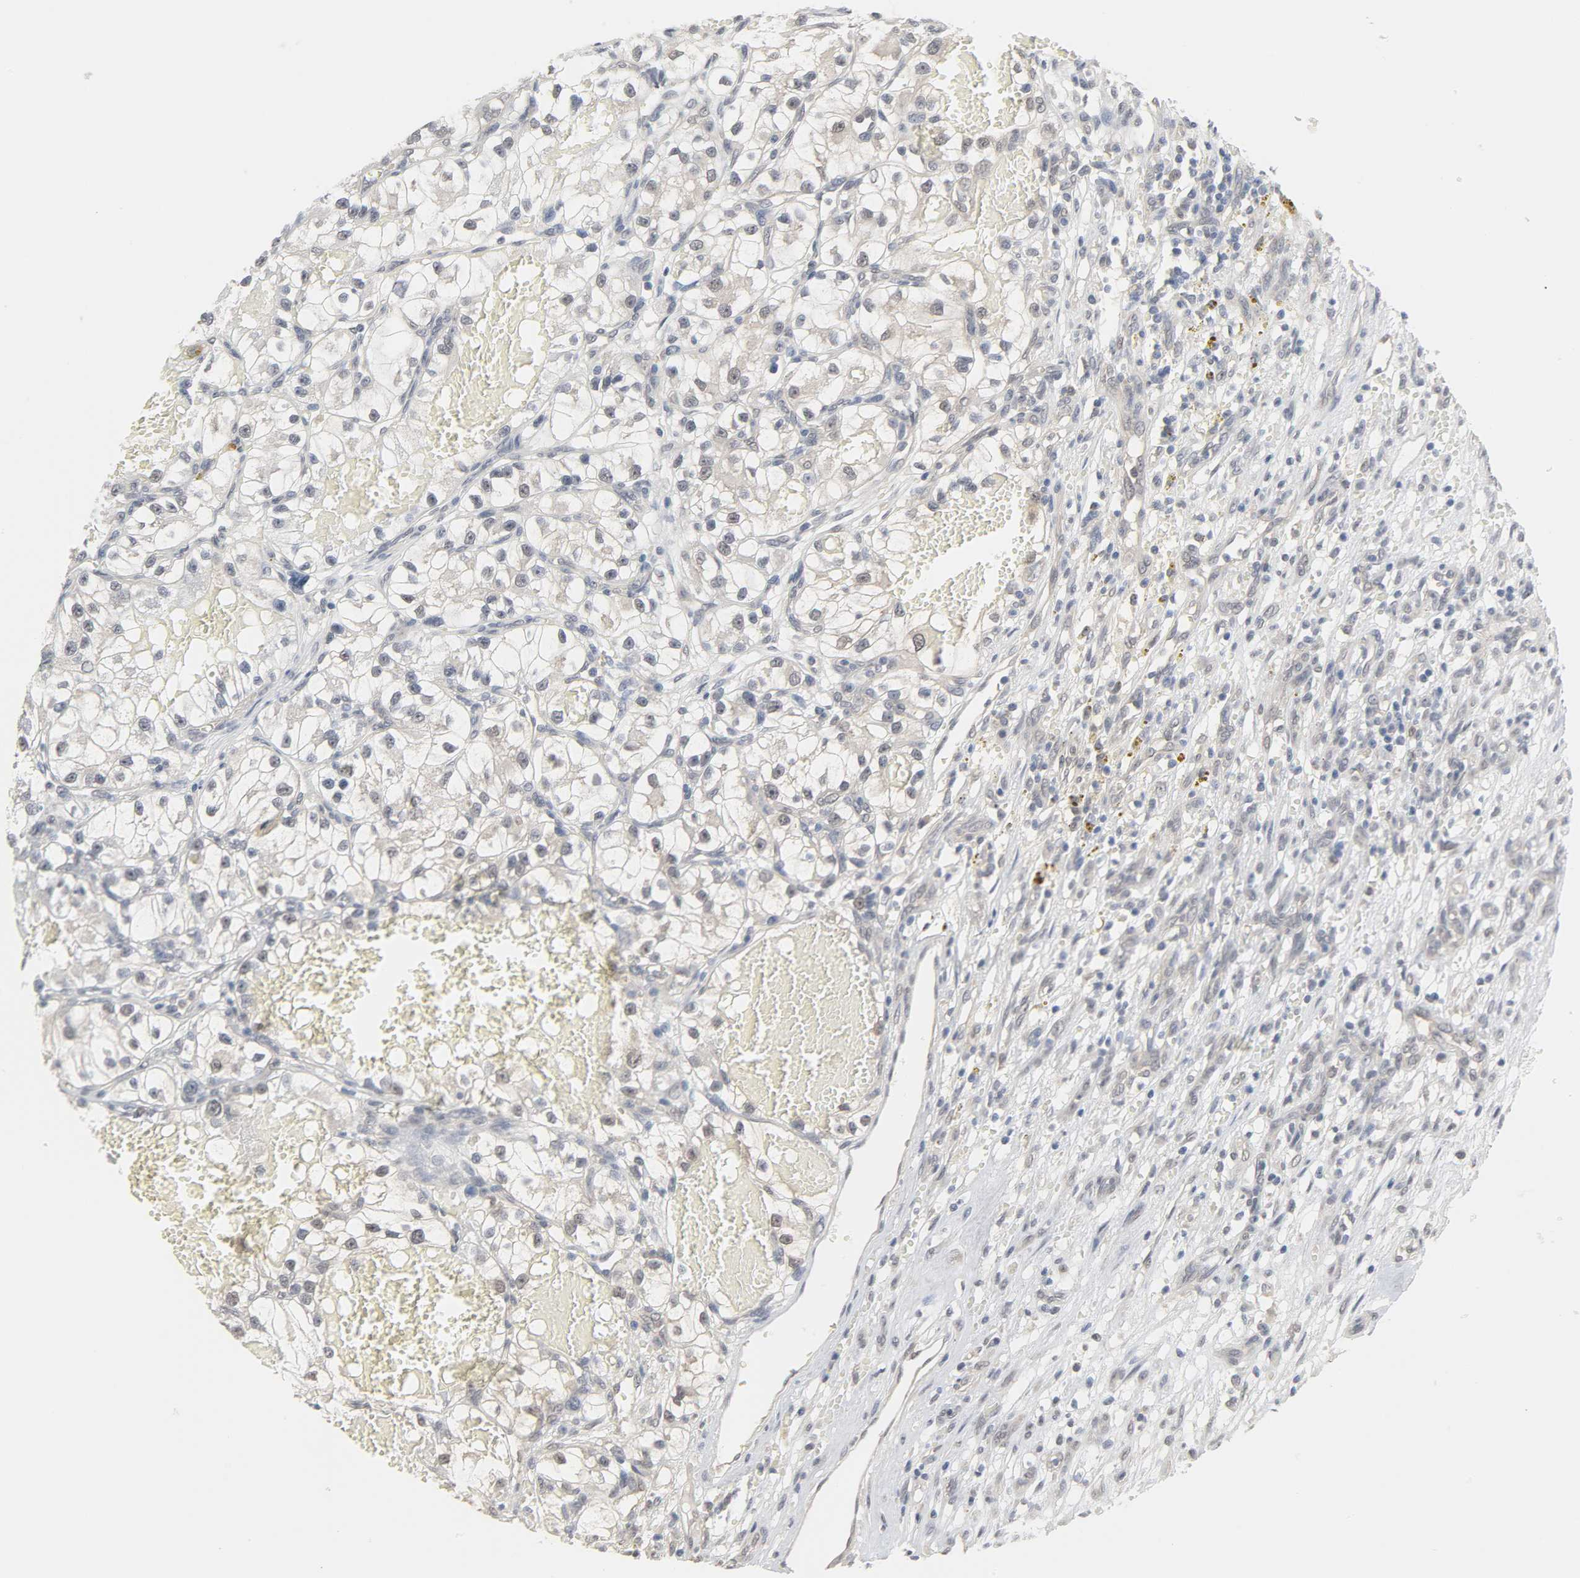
{"staining": {"intensity": "negative", "quantity": "none", "location": "none"}, "tissue": "renal cancer", "cell_type": "Tumor cells", "image_type": "cancer", "snomed": [{"axis": "morphology", "description": "Adenocarcinoma, NOS"}, {"axis": "topography", "description": "Kidney"}], "caption": "Tumor cells are negative for brown protein staining in adenocarcinoma (renal).", "gene": "ACSS2", "patient": {"sex": "female", "age": 57}}